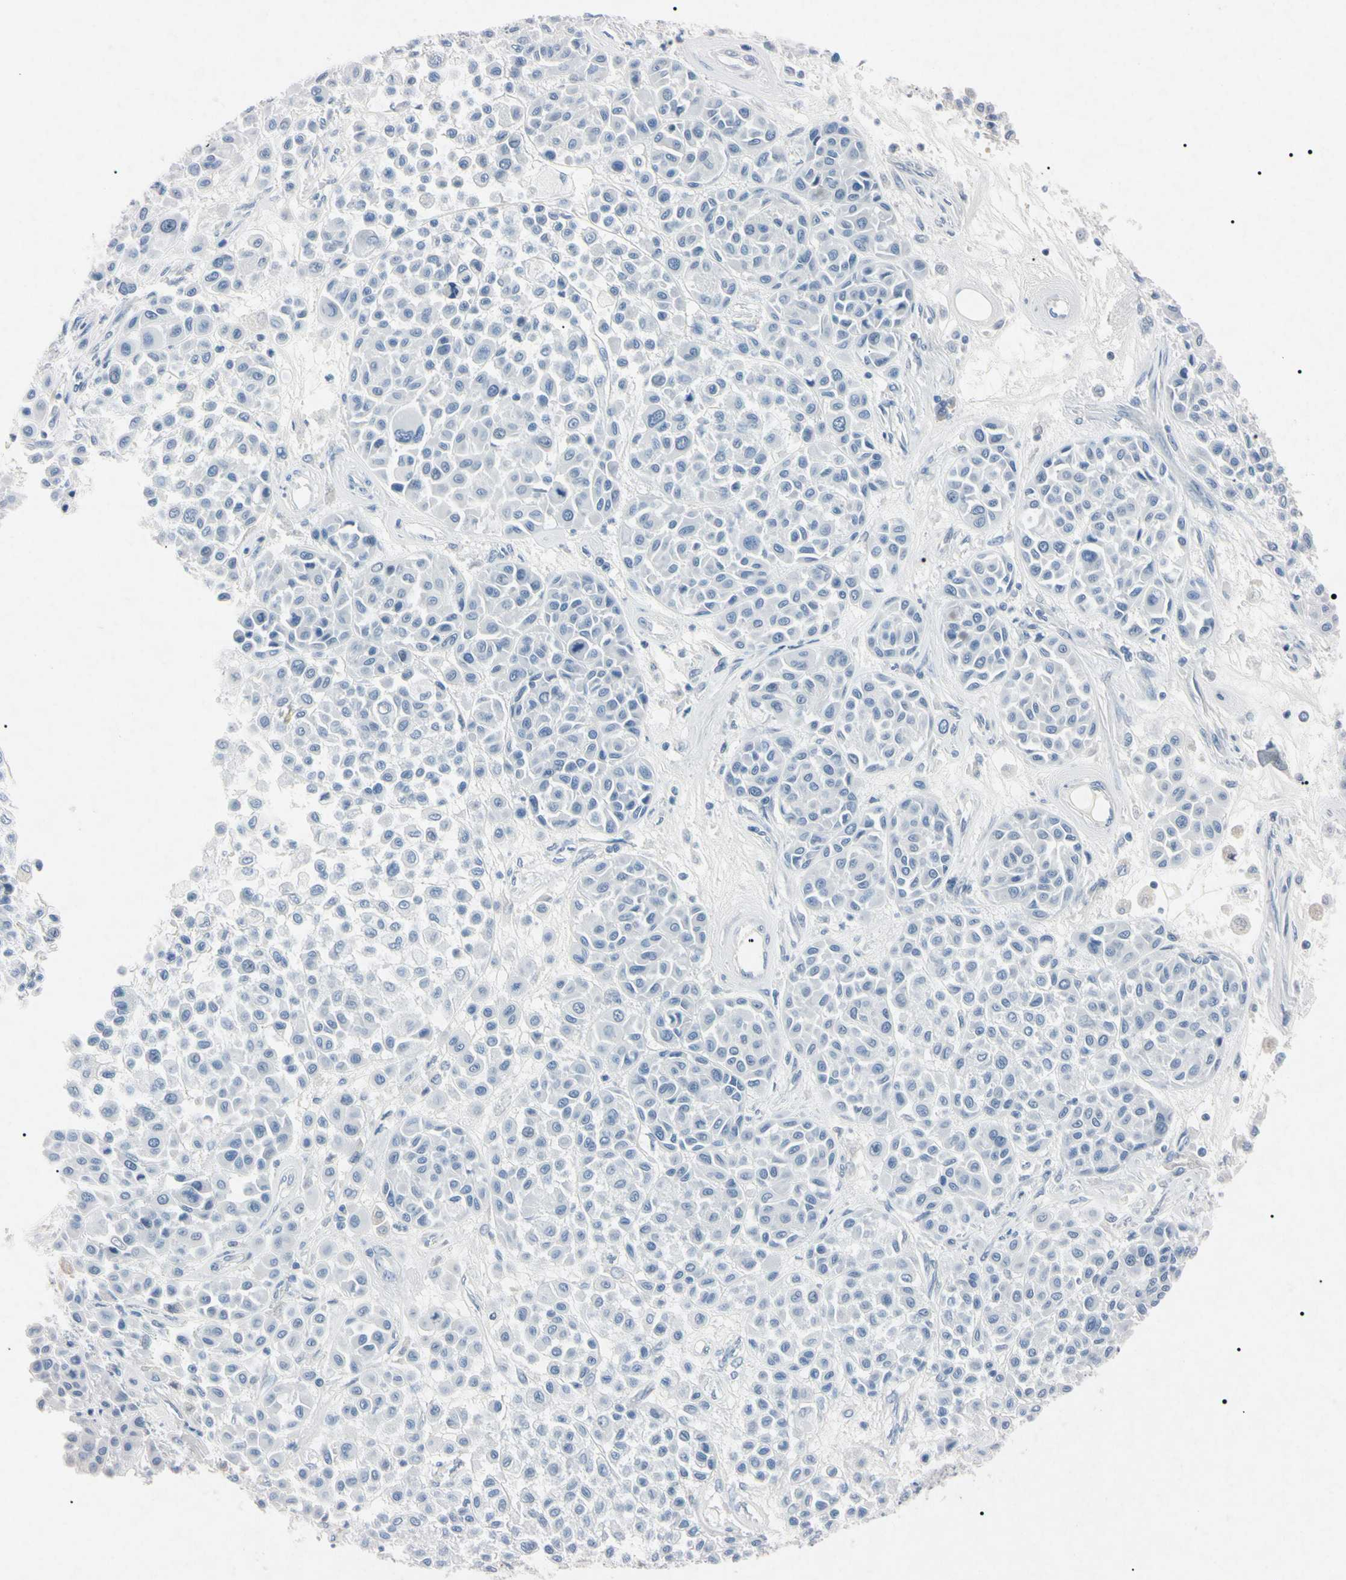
{"staining": {"intensity": "negative", "quantity": "none", "location": "none"}, "tissue": "melanoma", "cell_type": "Tumor cells", "image_type": "cancer", "snomed": [{"axis": "morphology", "description": "Malignant melanoma, Metastatic site"}, {"axis": "topography", "description": "Soft tissue"}], "caption": "Immunohistochemical staining of human malignant melanoma (metastatic site) shows no significant expression in tumor cells.", "gene": "ELN", "patient": {"sex": "male", "age": 41}}